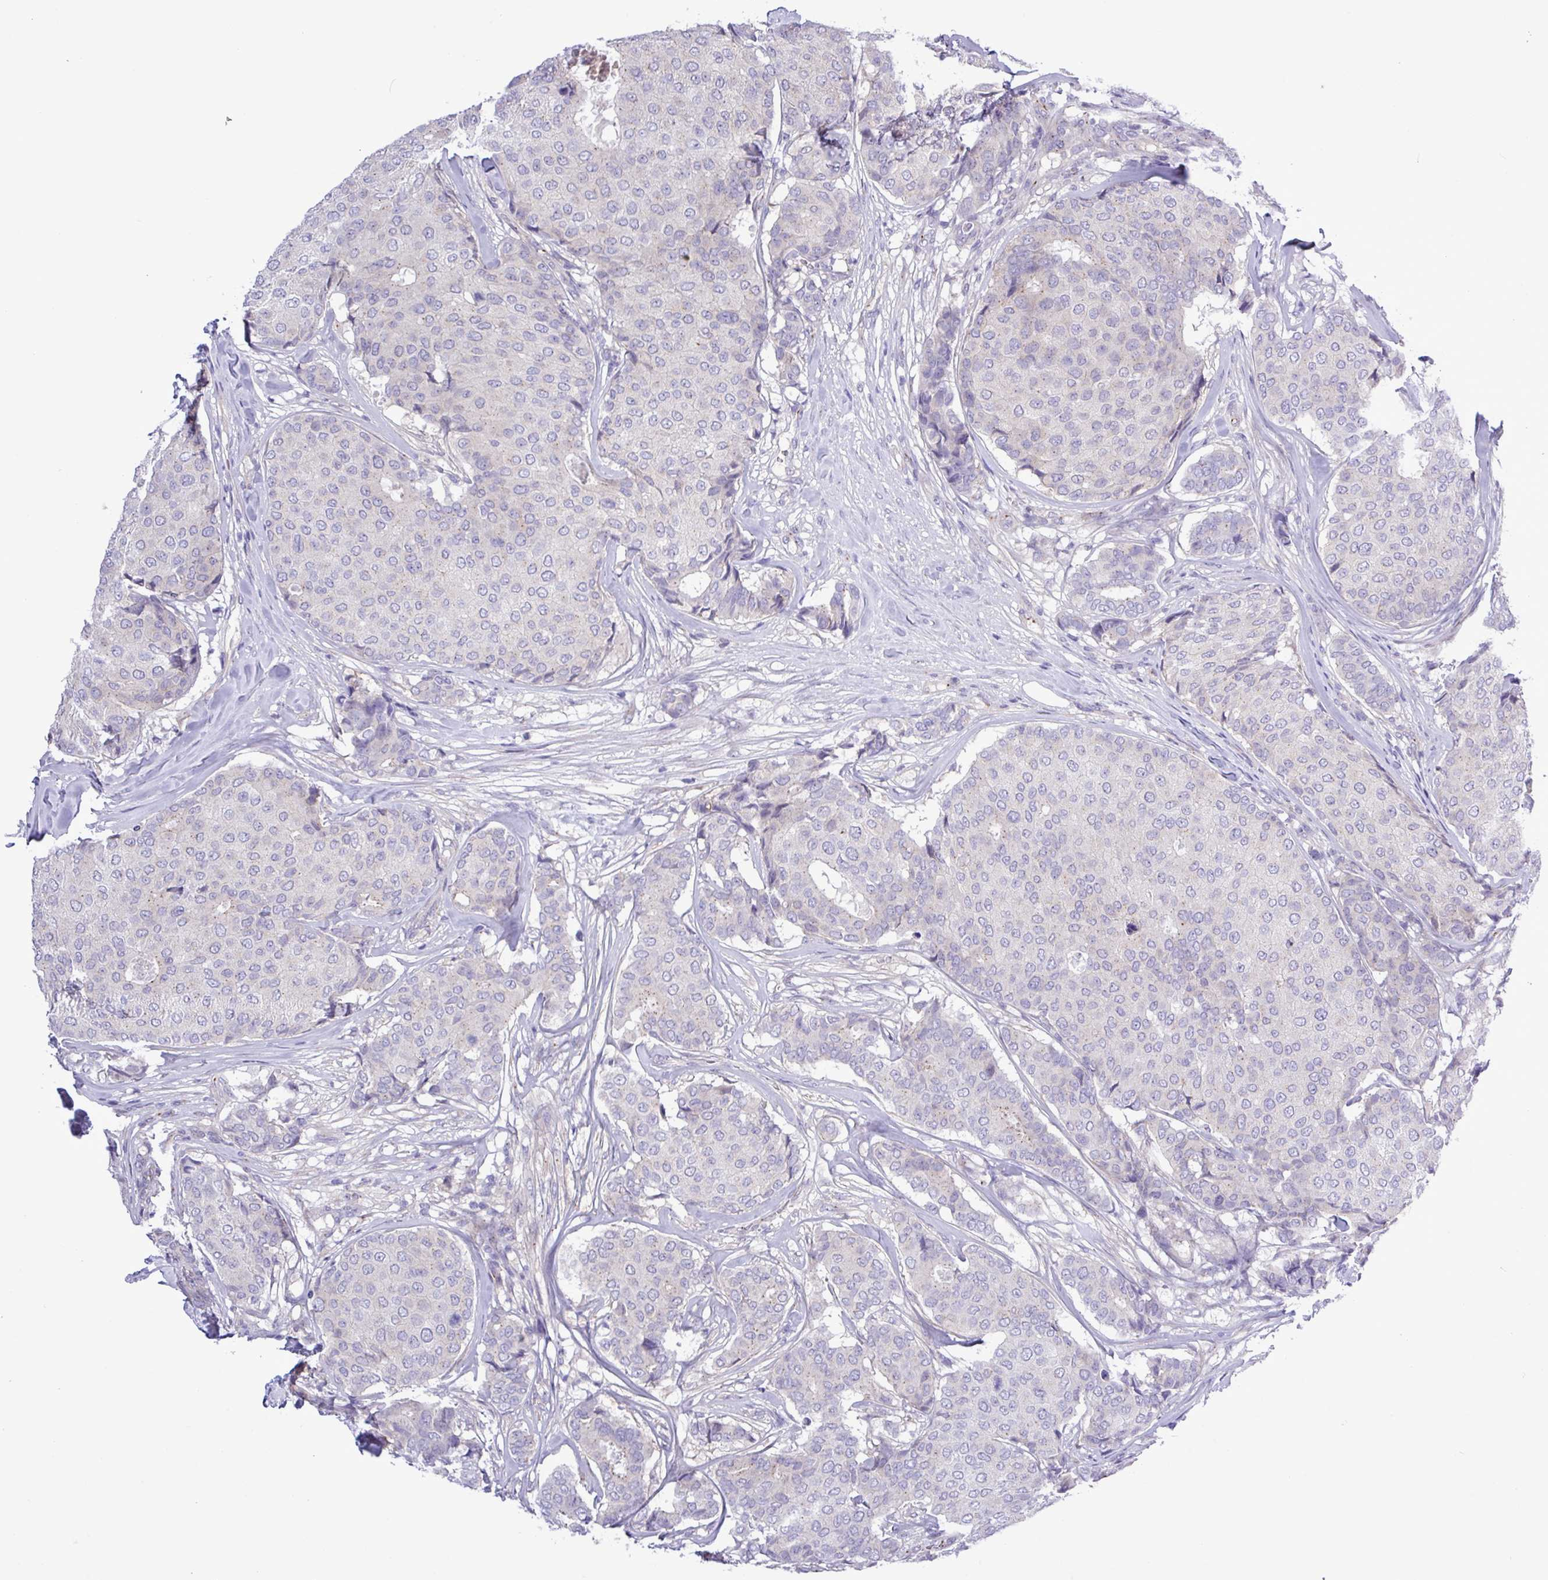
{"staining": {"intensity": "negative", "quantity": "none", "location": "none"}, "tissue": "breast cancer", "cell_type": "Tumor cells", "image_type": "cancer", "snomed": [{"axis": "morphology", "description": "Duct carcinoma"}, {"axis": "topography", "description": "Breast"}], "caption": "The micrograph displays no significant positivity in tumor cells of breast cancer. The staining is performed using DAB brown chromogen with nuclei counter-stained in using hematoxylin.", "gene": "SPINK8", "patient": {"sex": "female", "age": 75}}